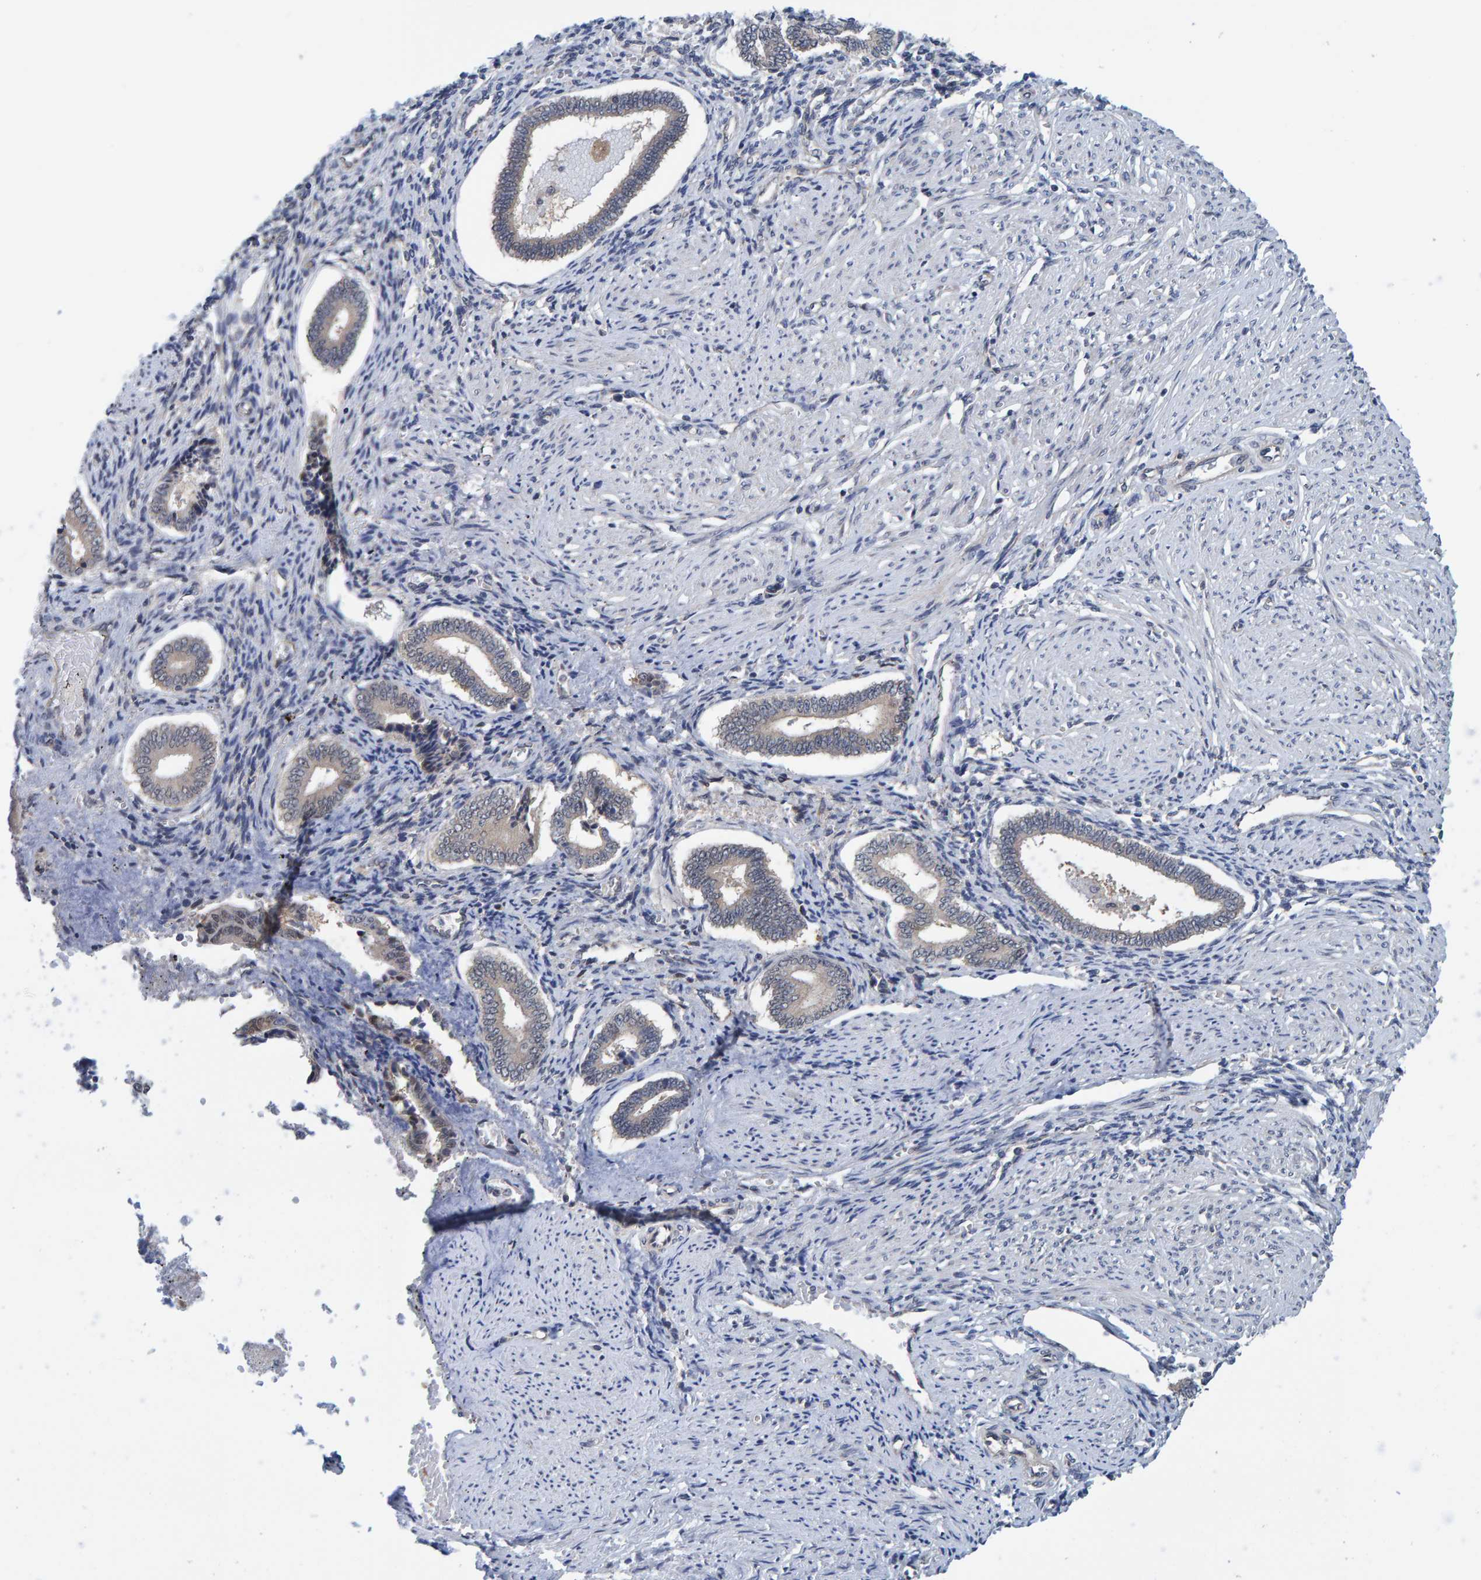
{"staining": {"intensity": "negative", "quantity": "none", "location": "none"}, "tissue": "endometrium", "cell_type": "Cells in endometrial stroma", "image_type": "normal", "snomed": [{"axis": "morphology", "description": "Normal tissue, NOS"}, {"axis": "topography", "description": "Endometrium"}], "caption": "DAB (3,3'-diaminobenzidine) immunohistochemical staining of benign human endometrium displays no significant expression in cells in endometrial stroma.", "gene": "SCRN2", "patient": {"sex": "female", "age": 42}}